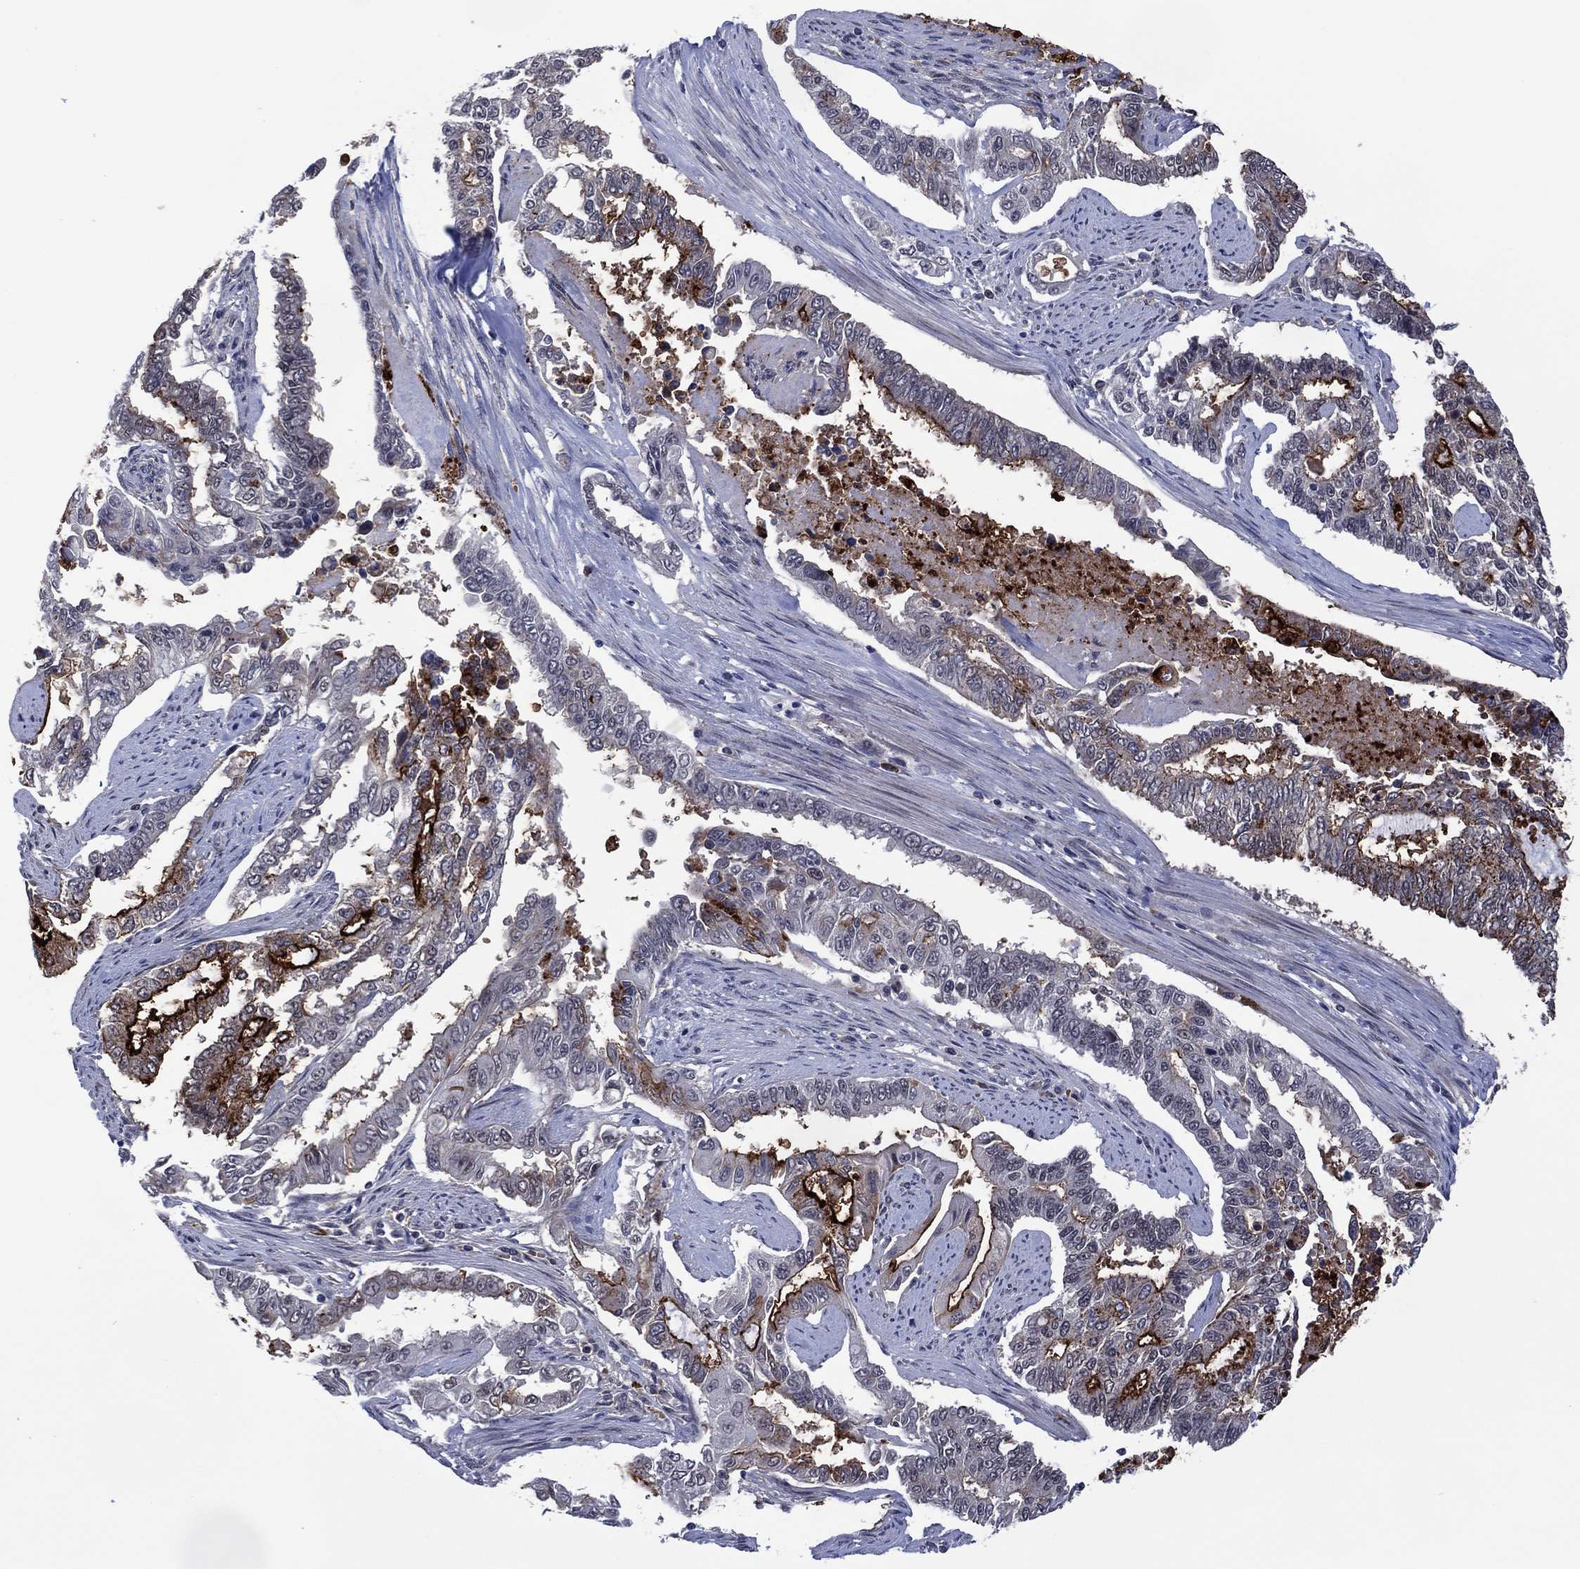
{"staining": {"intensity": "strong", "quantity": "<25%", "location": "cytoplasmic/membranous"}, "tissue": "endometrial cancer", "cell_type": "Tumor cells", "image_type": "cancer", "snomed": [{"axis": "morphology", "description": "Adenocarcinoma, NOS"}, {"axis": "topography", "description": "Uterus"}], "caption": "Immunohistochemical staining of endometrial cancer (adenocarcinoma) reveals medium levels of strong cytoplasmic/membranous protein expression in about <25% of tumor cells.", "gene": "DPP4", "patient": {"sex": "female", "age": 59}}